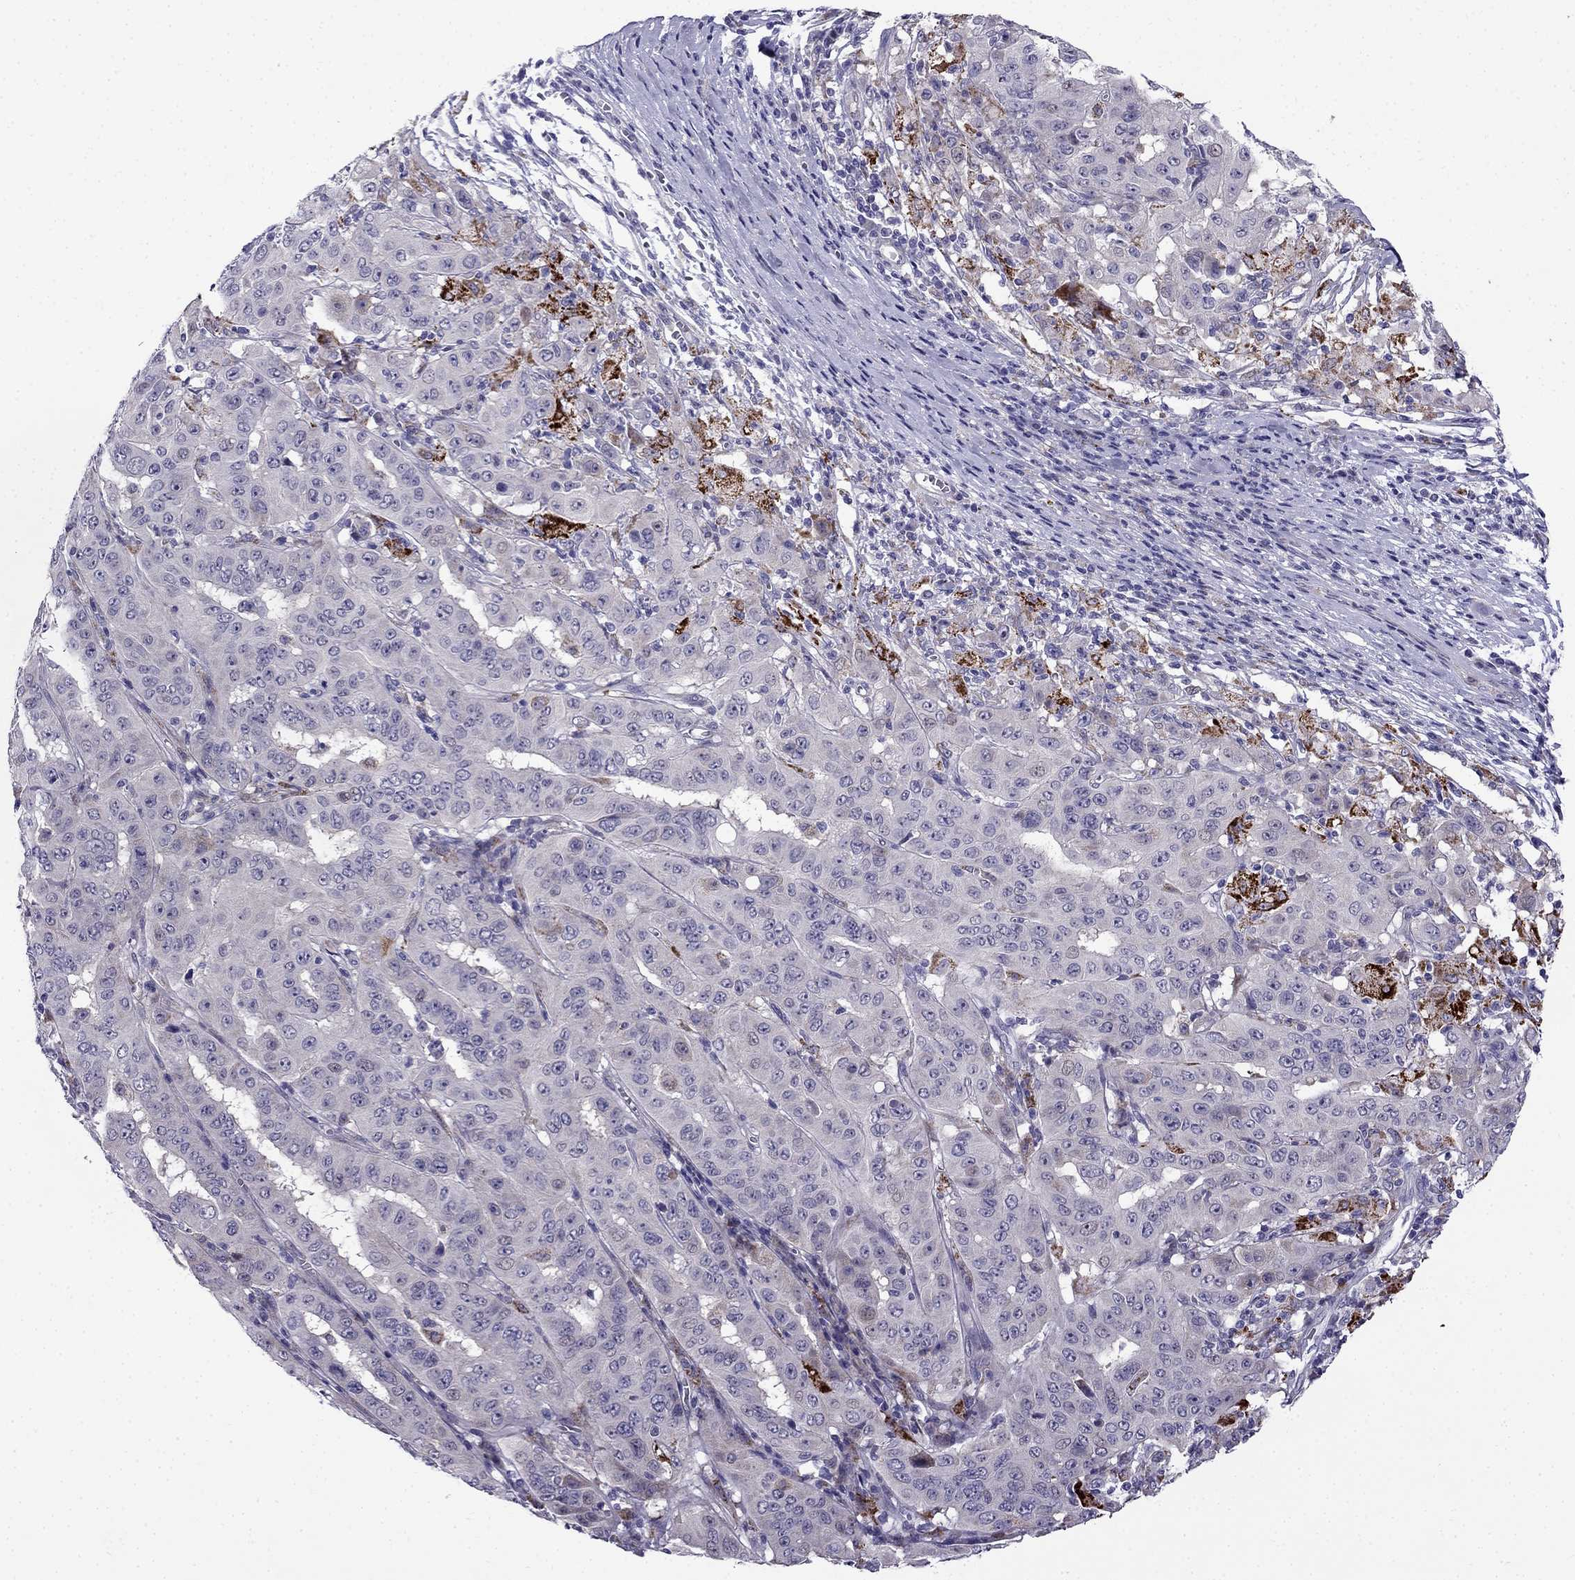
{"staining": {"intensity": "negative", "quantity": "none", "location": "none"}, "tissue": "pancreatic cancer", "cell_type": "Tumor cells", "image_type": "cancer", "snomed": [{"axis": "morphology", "description": "Adenocarcinoma, NOS"}, {"axis": "topography", "description": "Pancreas"}], "caption": "Tumor cells show no significant protein staining in pancreatic cancer (adenocarcinoma).", "gene": "PI16", "patient": {"sex": "male", "age": 63}}